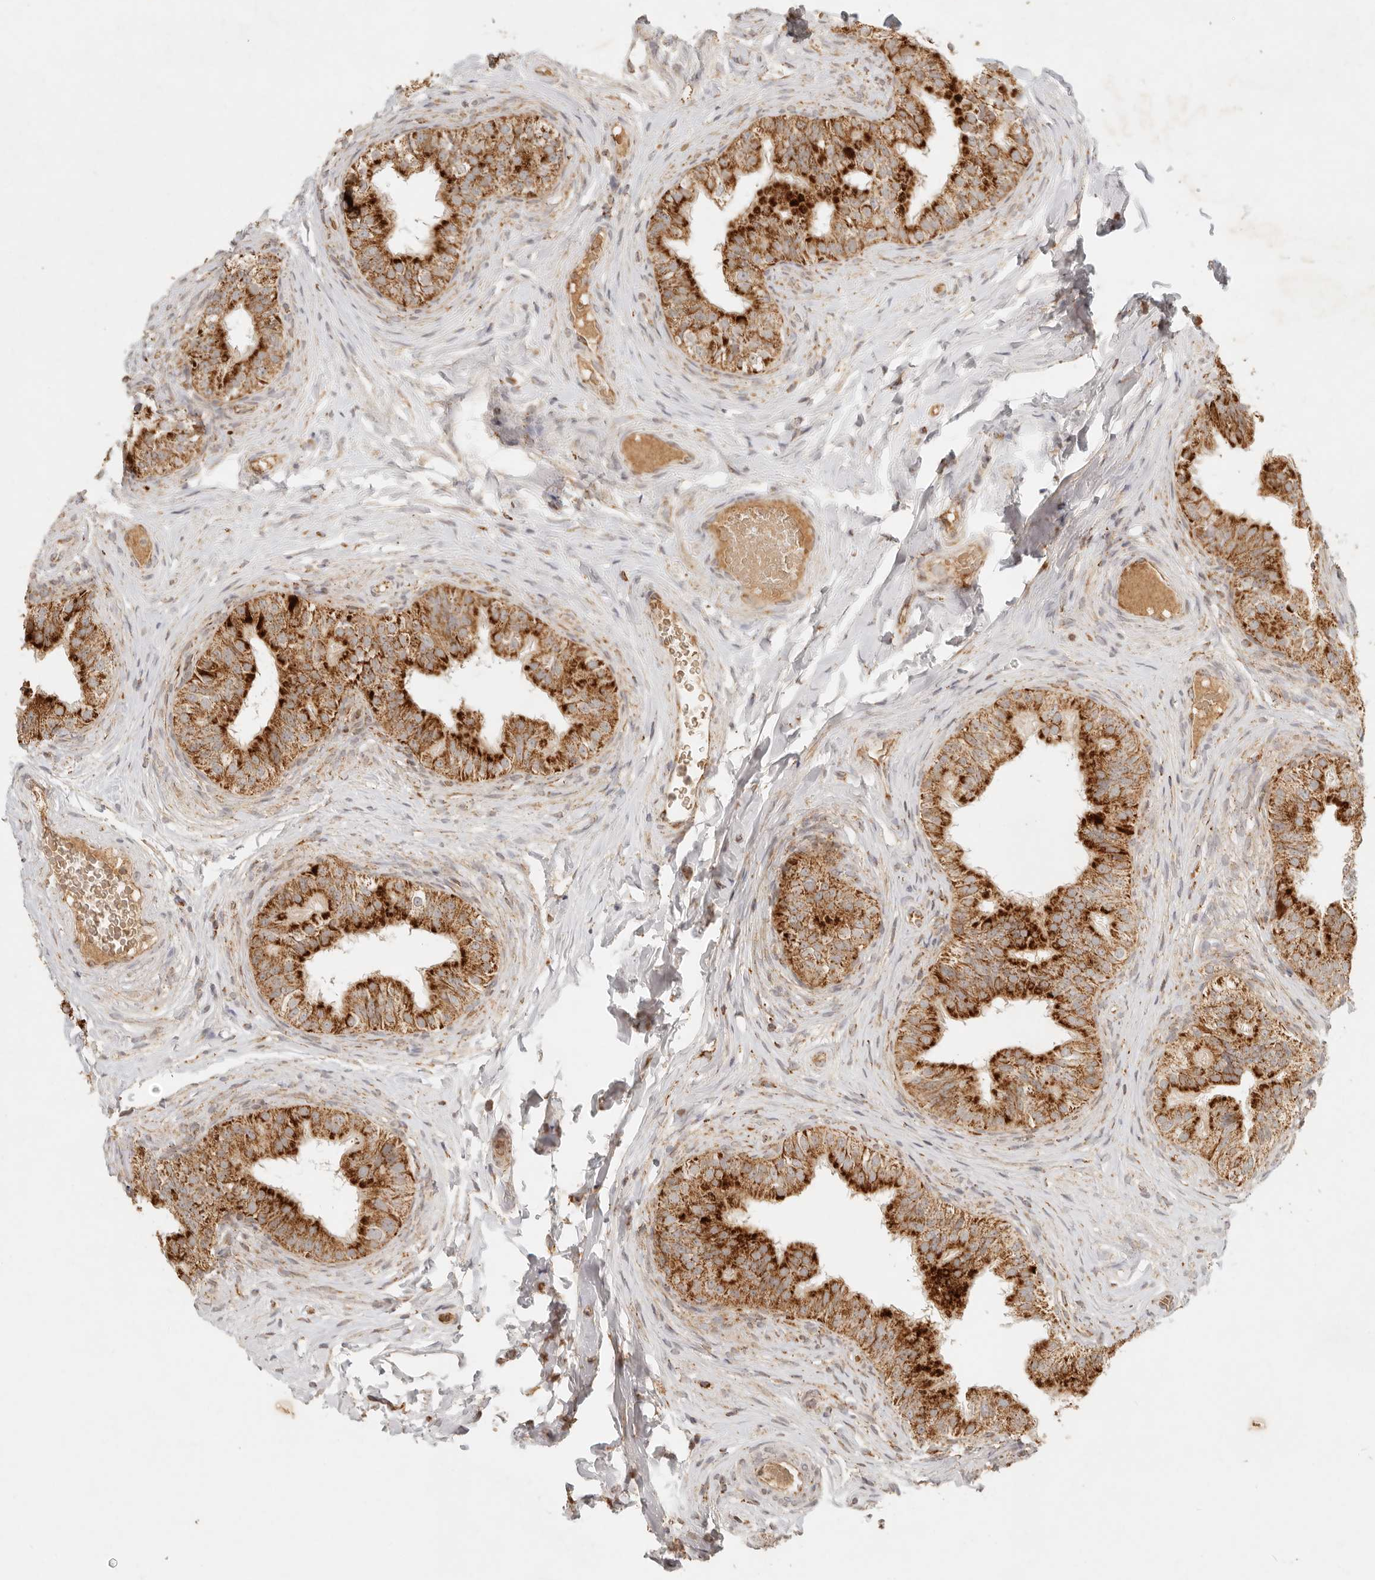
{"staining": {"intensity": "strong", "quantity": ">75%", "location": "cytoplasmic/membranous"}, "tissue": "epididymis", "cell_type": "Glandular cells", "image_type": "normal", "snomed": [{"axis": "morphology", "description": "Normal tissue, NOS"}, {"axis": "topography", "description": "Epididymis"}], "caption": "Brown immunohistochemical staining in normal human epididymis displays strong cytoplasmic/membranous positivity in approximately >75% of glandular cells.", "gene": "MRPL55", "patient": {"sex": "male", "age": 49}}